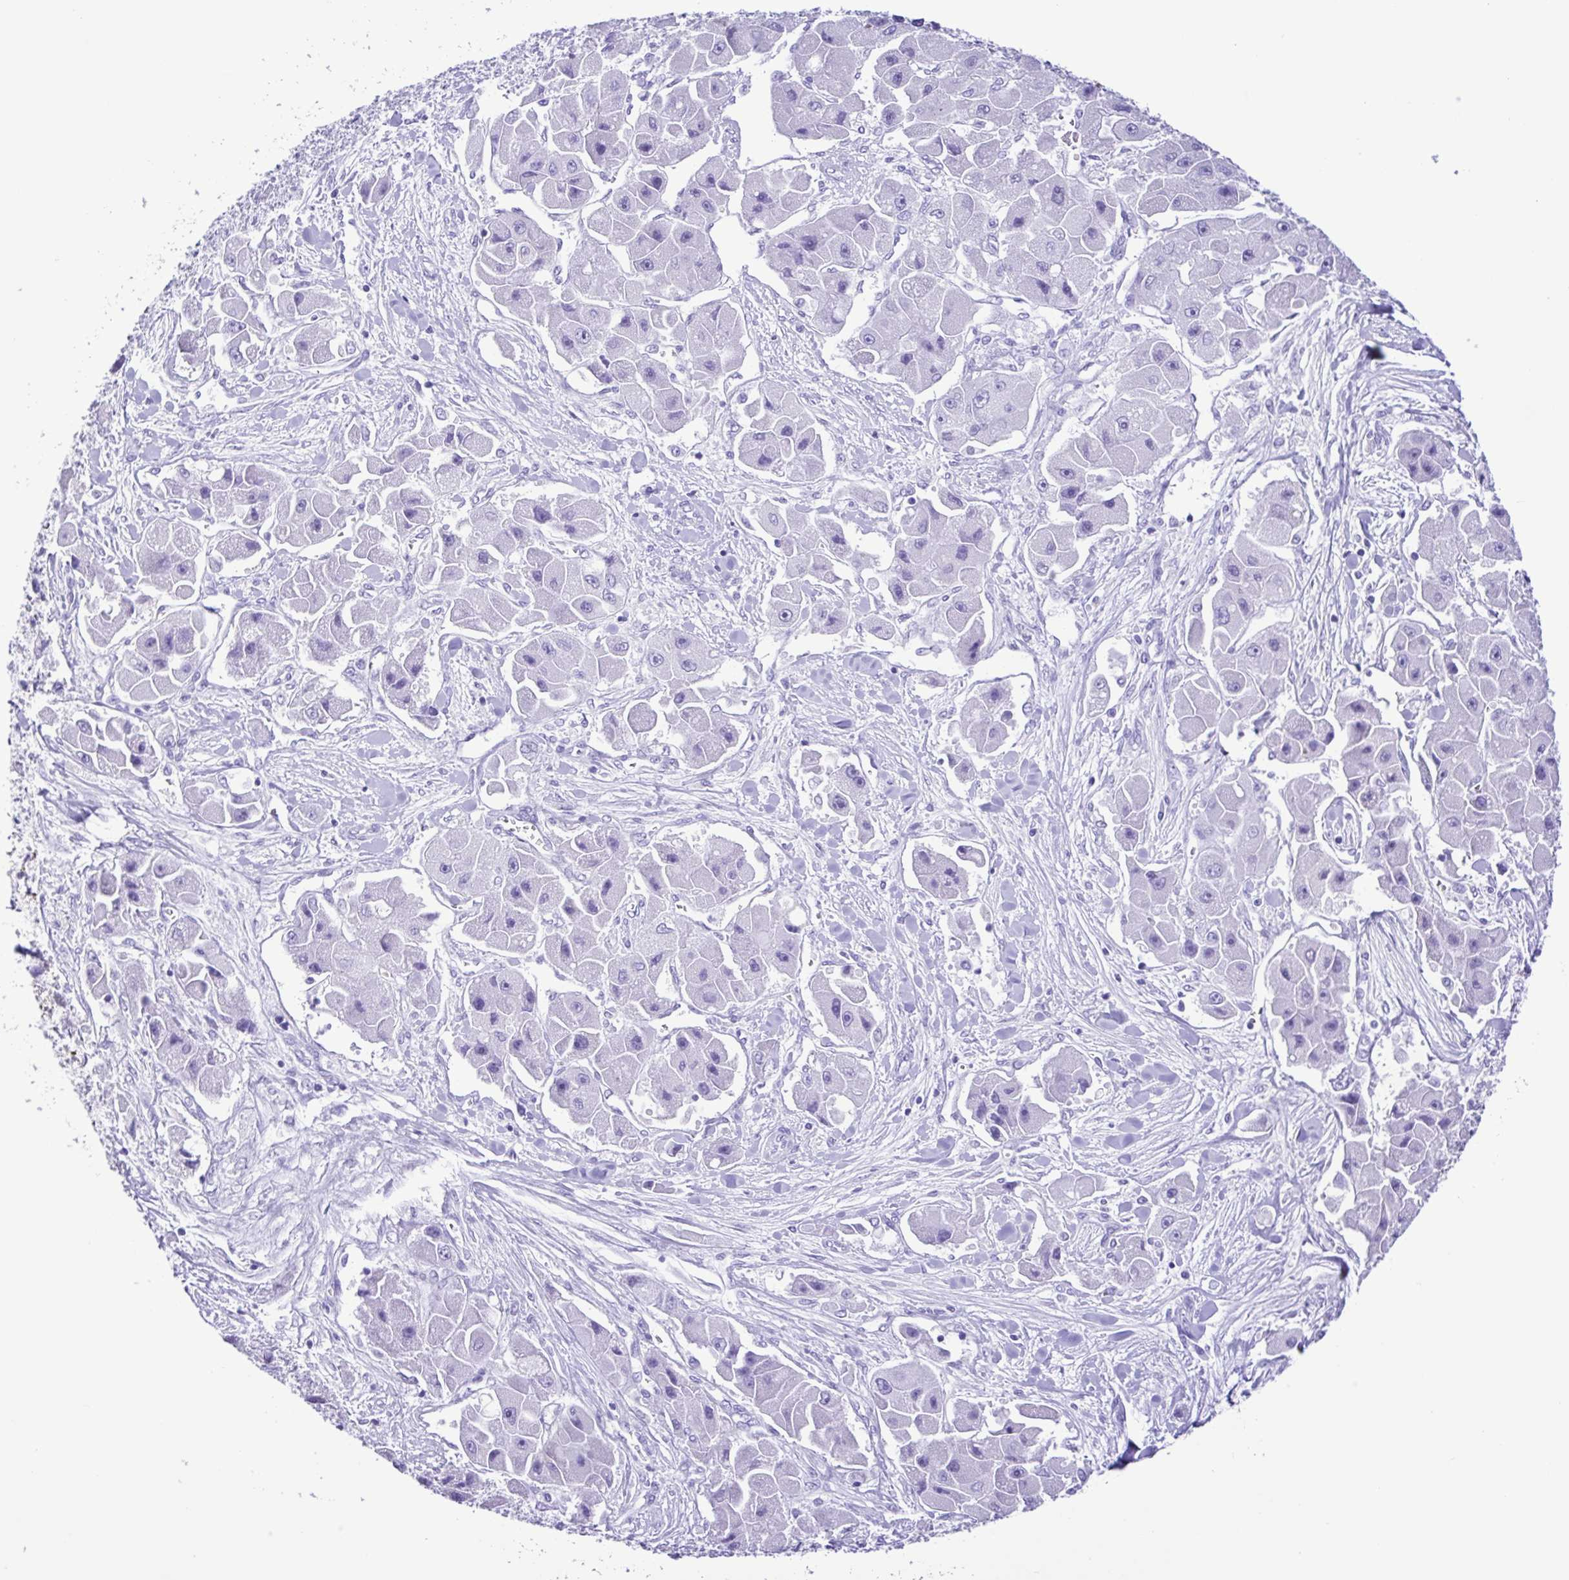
{"staining": {"intensity": "negative", "quantity": "none", "location": "none"}, "tissue": "liver cancer", "cell_type": "Tumor cells", "image_type": "cancer", "snomed": [{"axis": "morphology", "description": "Carcinoma, Hepatocellular, NOS"}, {"axis": "topography", "description": "Liver"}], "caption": "A high-resolution micrograph shows immunohistochemistry (IHC) staining of liver cancer, which shows no significant staining in tumor cells.", "gene": "ERP27", "patient": {"sex": "male", "age": 24}}